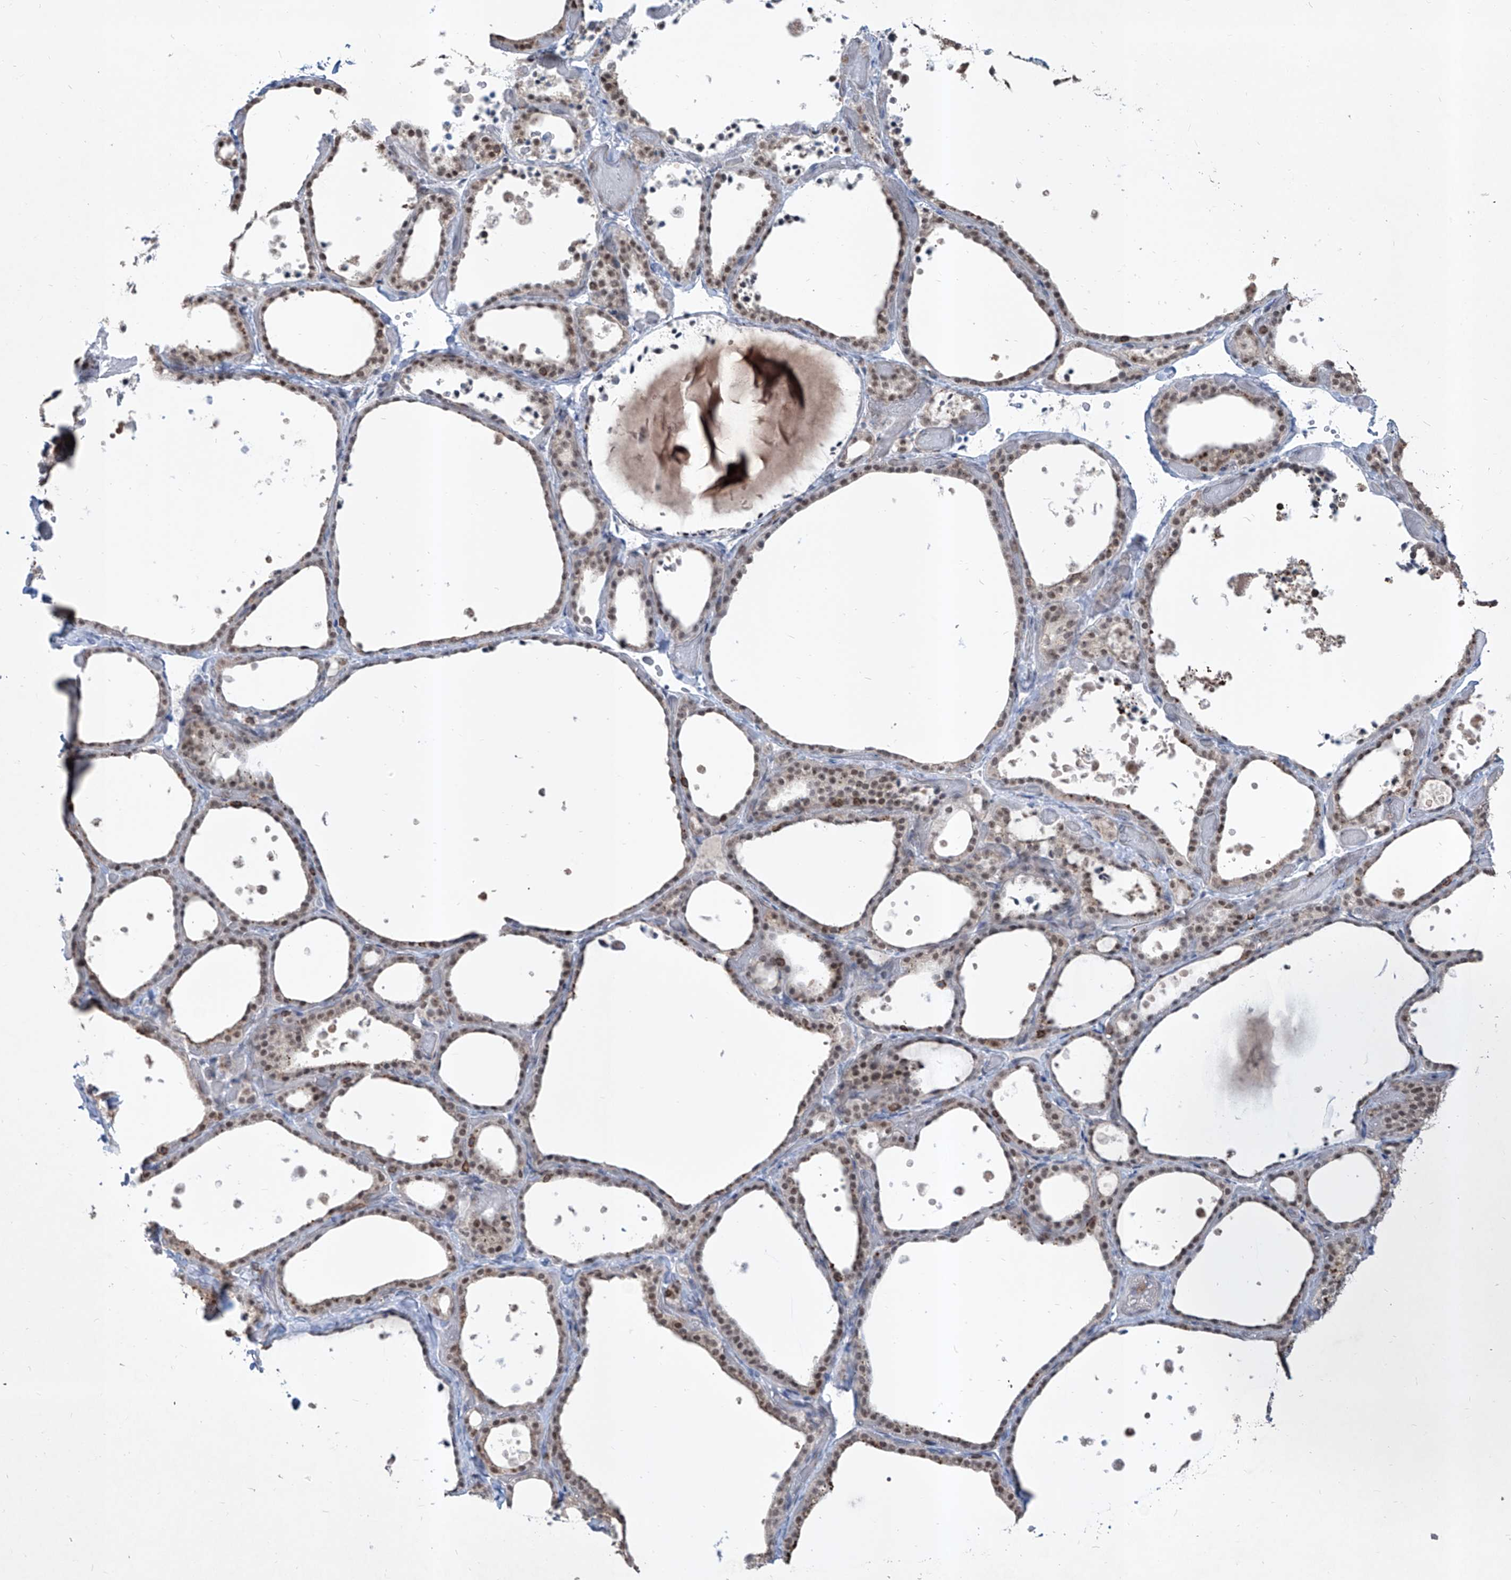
{"staining": {"intensity": "moderate", "quantity": ">75%", "location": "nuclear"}, "tissue": "thyroid gland", "cell_type": "Glandular cells", "image_type": "normal", "snomed": [{"axis": "morphology", "description": "Normal tissue, NOS"}, {"axis": "topography", "description": "Thyroid gland"}], "caption": "The immunohistochemical stain labels moderate nuclear staining in glandular cells of unremarkable thyroid gland.", "gene": "ZBTB48", "patient": {"sex": "female", "age": 44}}